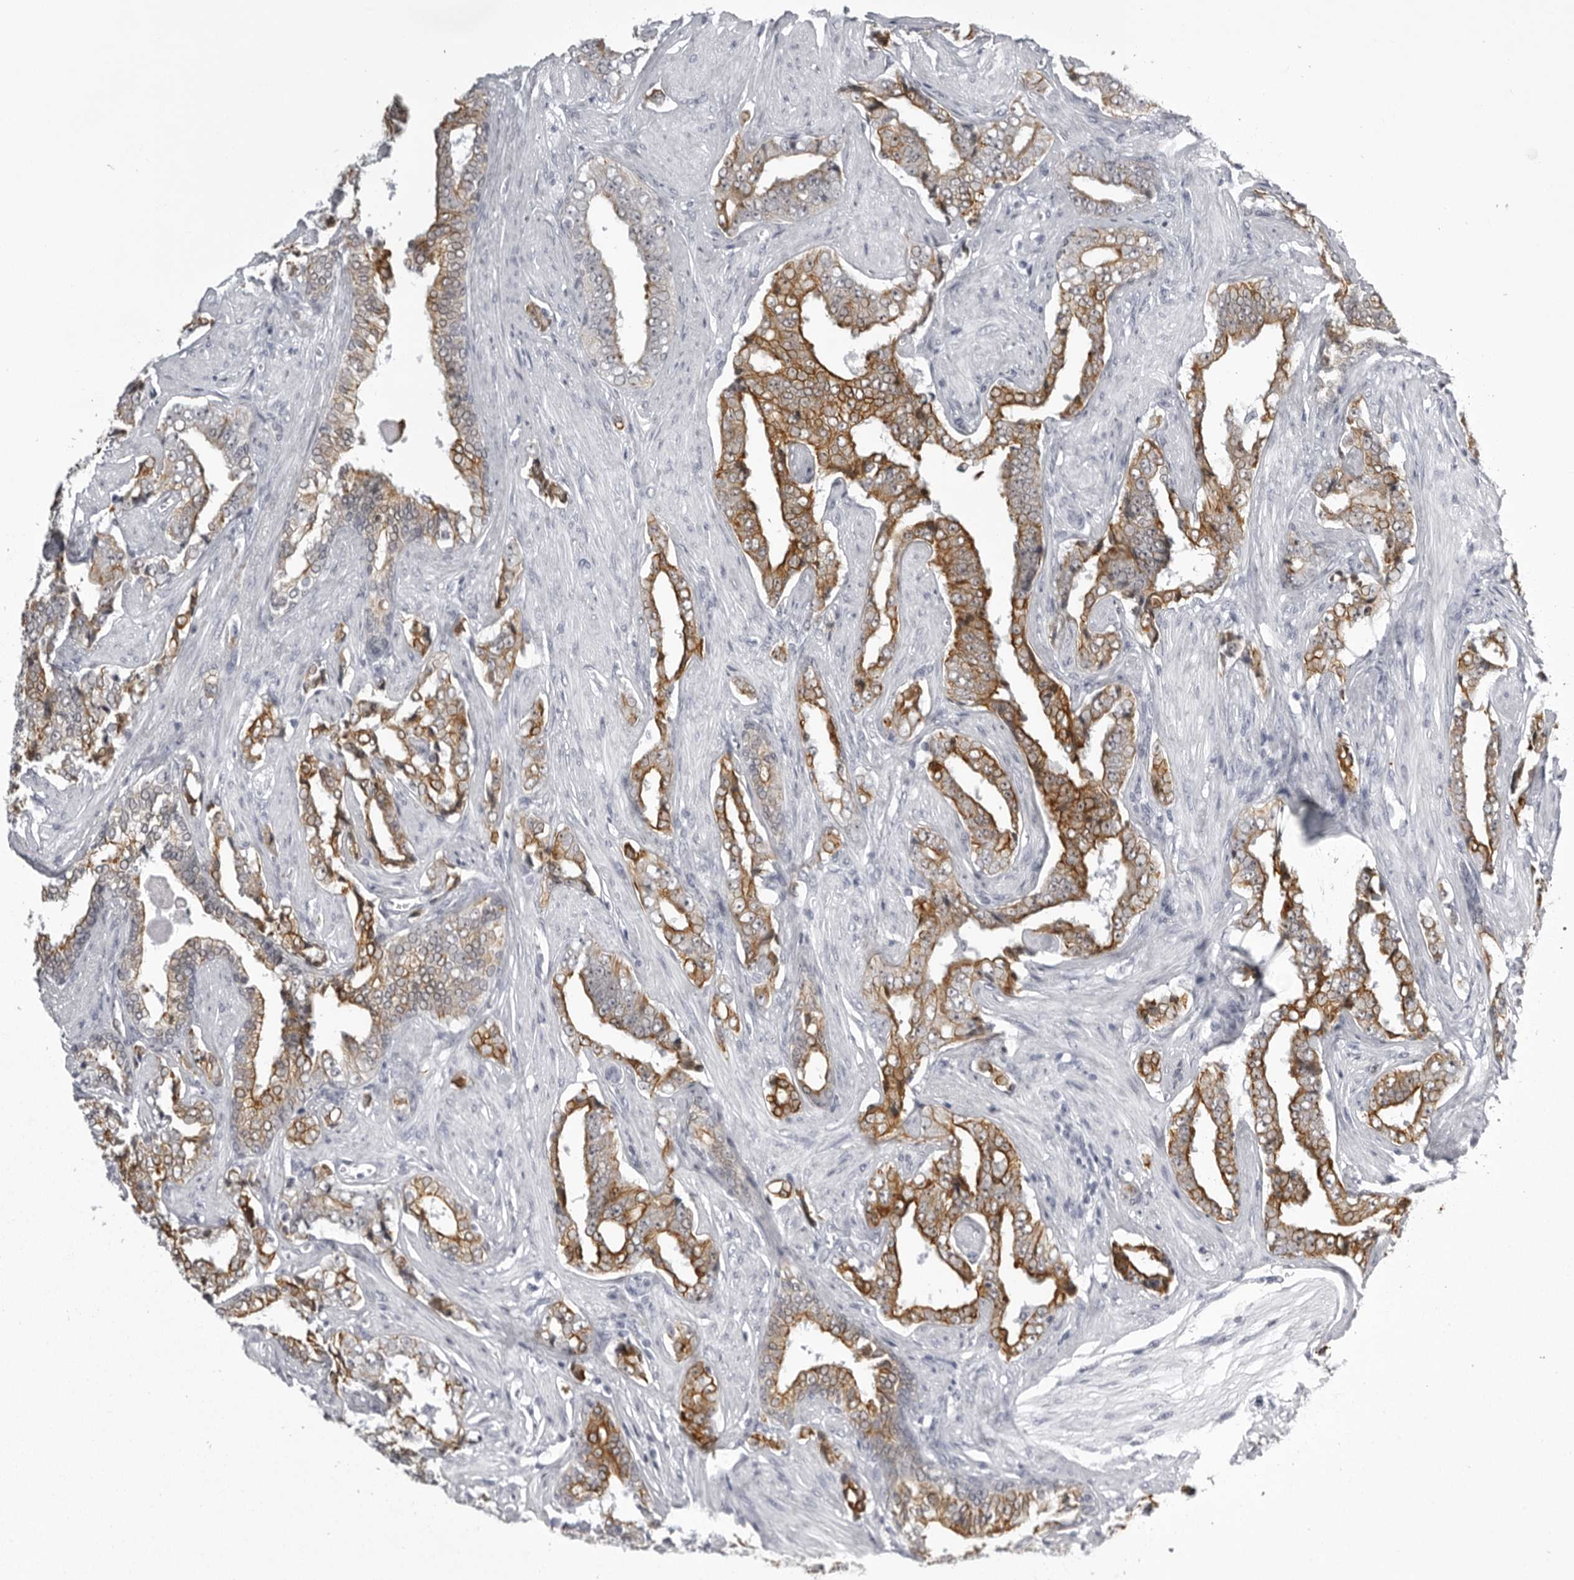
{"staining": {"intensity": "moderate", "quantity": ">75%", "location": "cytoplasmic/membranous"}, "tissue": "prostate cancer", "cell_type": "Tumor cells", "image_type": "cancer", "snomed": [{"axis": "morphology", "description": "Adenocarcinoma, High grade"}, {"axis": "topography", "description": "Prostate"}], "caption": "A brown stain highlights moderate cytoplasmic/membranous positivity of a protein in prostate cancer (high-grade adenocarcinoma) tumor cells.", "gene": "UROD", "patient": {"sex": "male", "age": 71}}